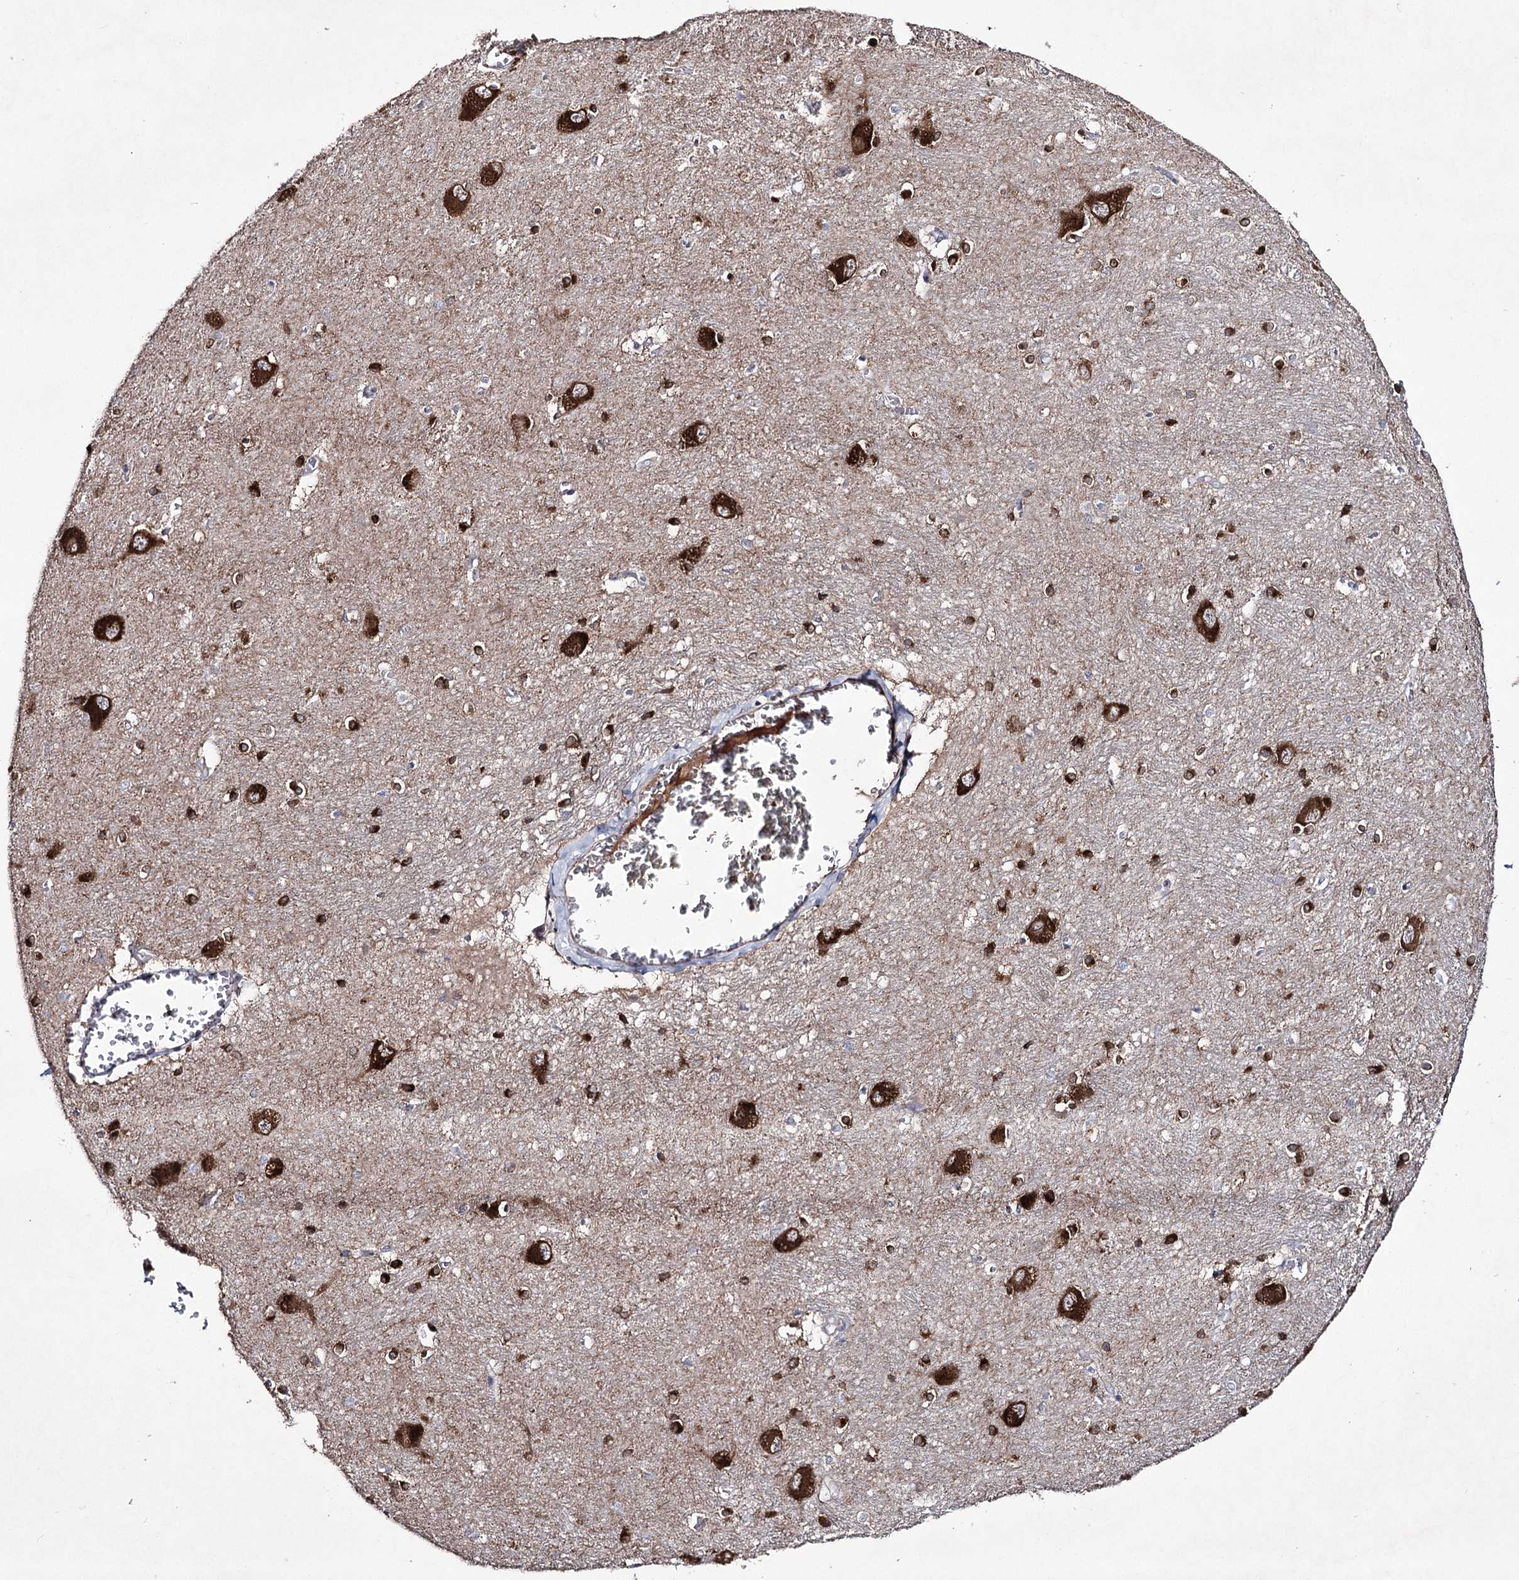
{"staining": {"intensity": "strong", "quantity": "25%-75%", "location": "cytoplasmic/membranous"}, "tissue": "caudate", "cell_type": "Glial cells", "image_type": "normal", "snomed": [{"axis": "morphology", "description": "Normal tissue, NOS"}, {"axis": "topography", "description": "Lateral ventricle wall"}], "caption": "Immunohistochemistry (IHC) (DAB) staining of unremarkable caudate reveals strong cytoplasmic/membranous protein expression in about 25%-75% of glial cells.", "gene": "SEMA4G", "patient": {"sex": "male", "age": 37}}